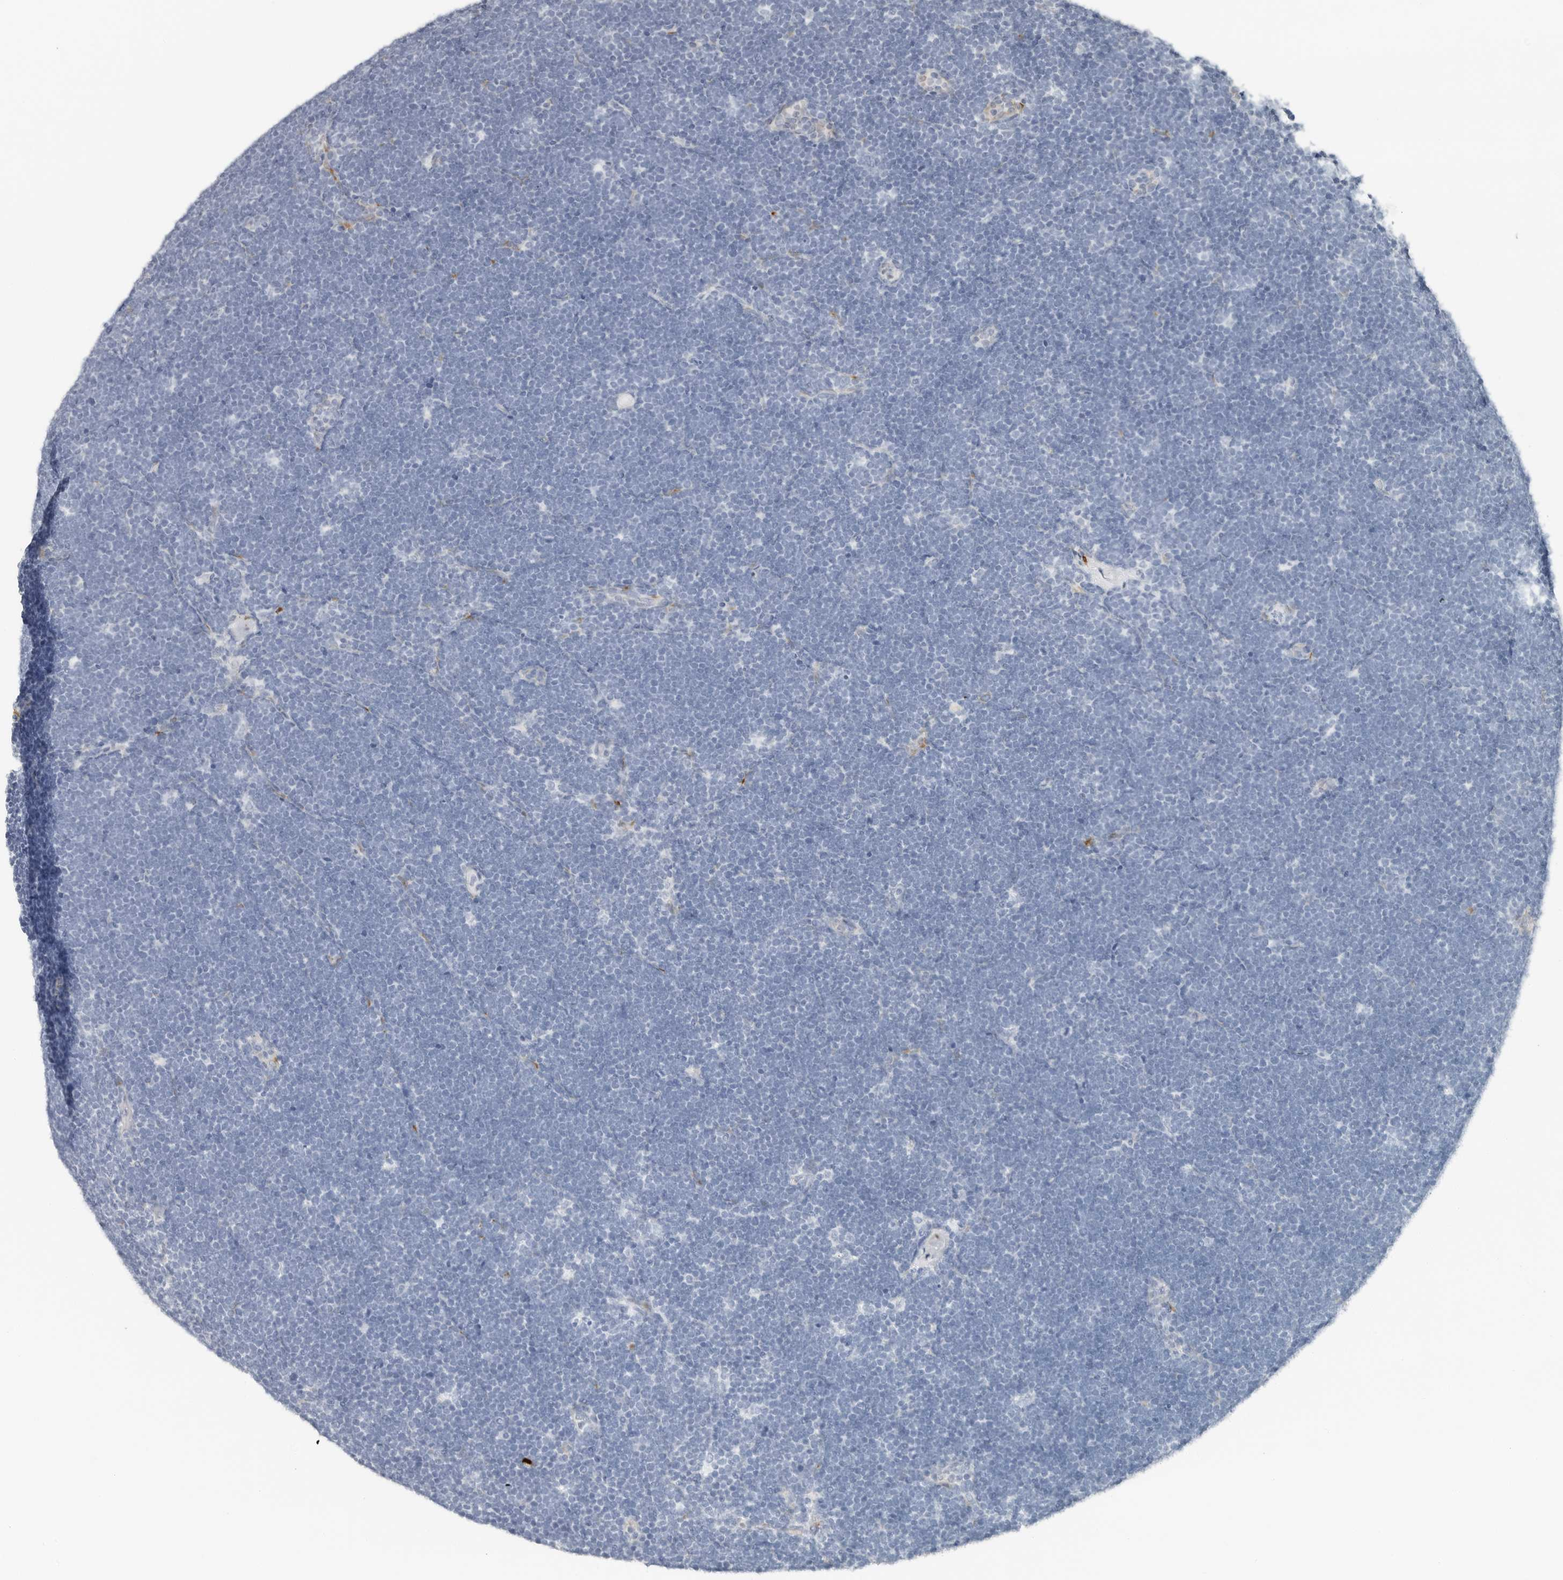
{"staining": {"intensity": "negative", "quantity": "none", "location": "none"}, "tissue": "lymphoma", "cell_type": "Tumor cells", "image_type": "cancer", "snomed": [{"axis": "morphology", "description": "Malignant lymphoma, non-Hodgkin's type, High grade"}, {"axis": "topography", "description": "Lymph node"}], "caption": "This is an immunohistochemistry image of malignant lymphoma, non-Hodgkin's type (high-grade). There is no positivity in tumor cells.", "gene": "P4HA2", "patient": {"sex": "male", "age": 13}}